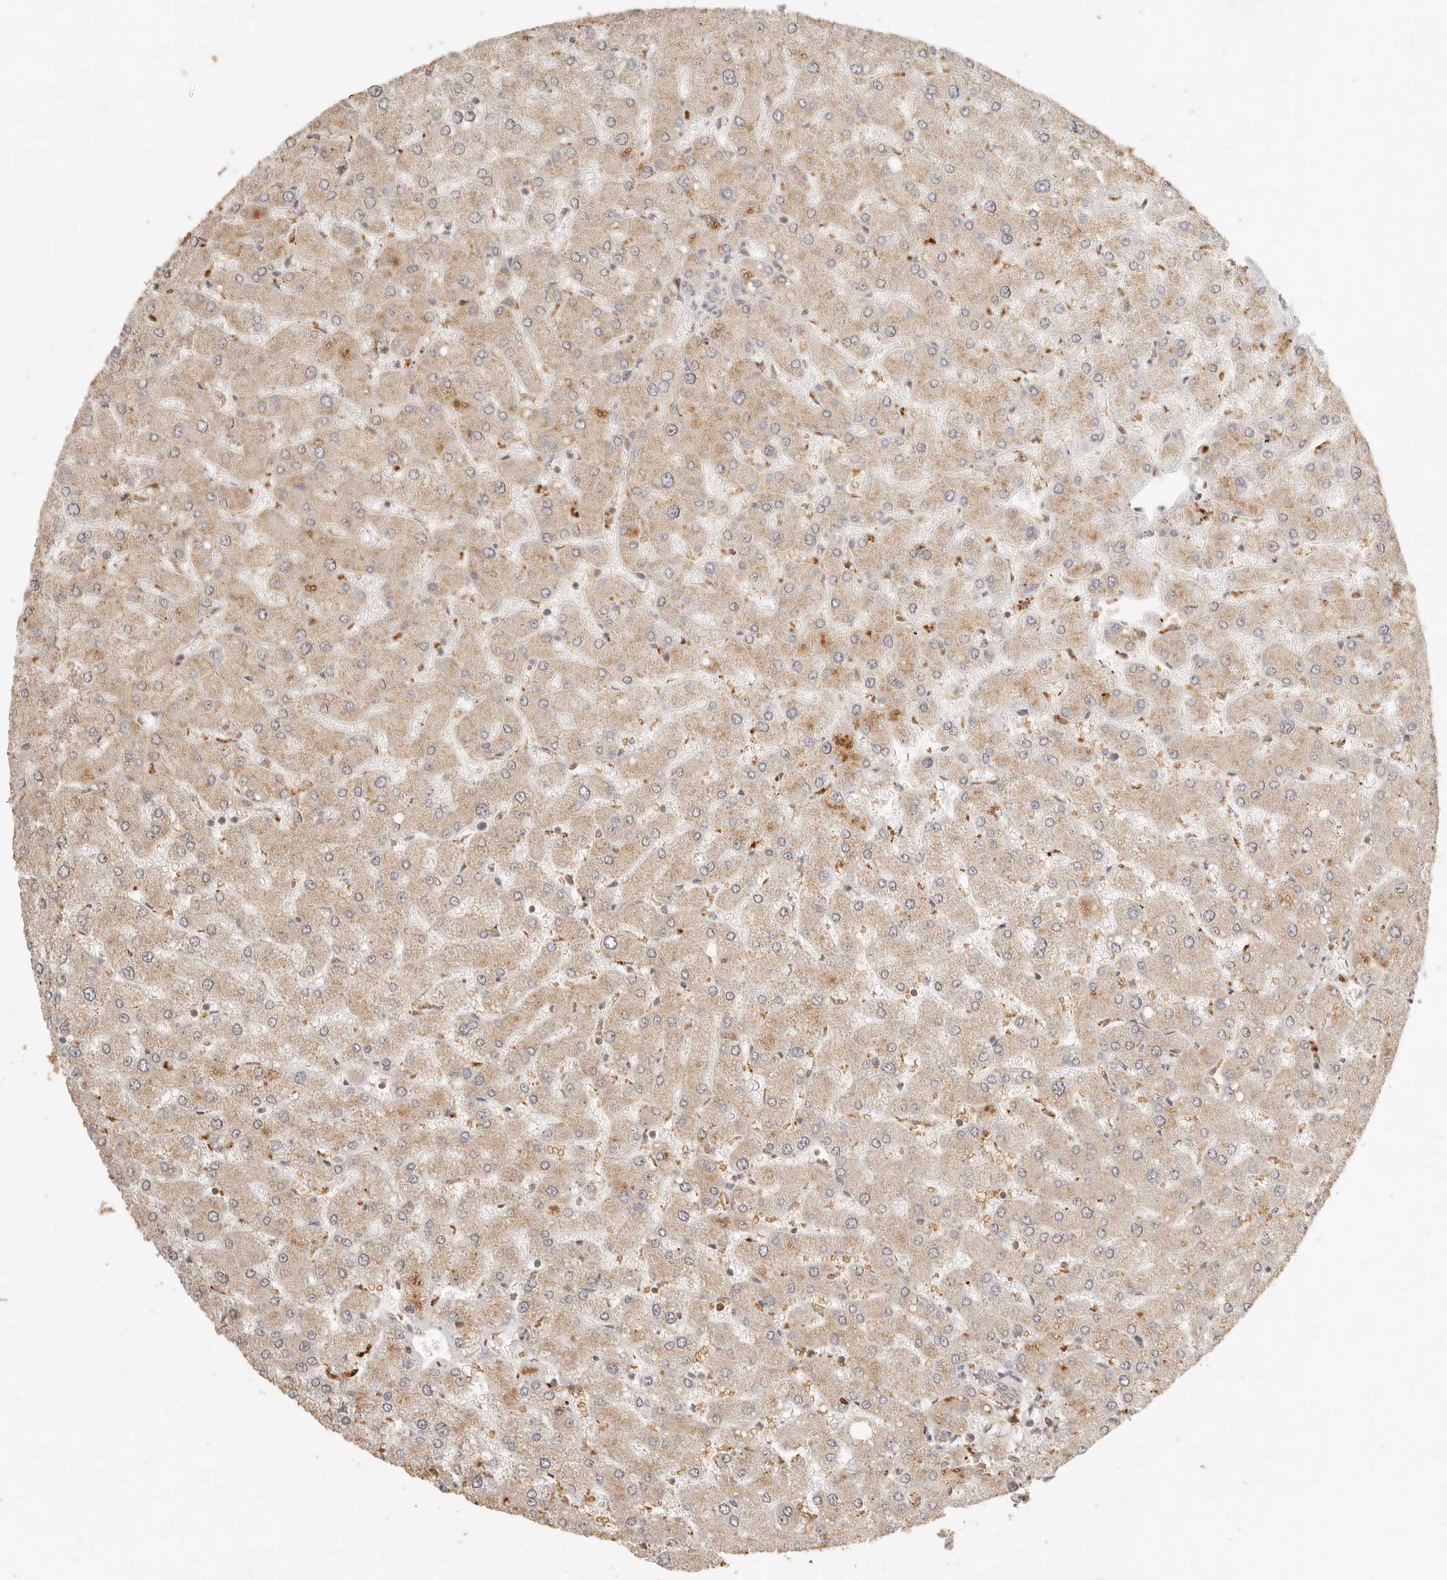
{"staining": {"intensity": "negative", "quantity": "none", "location": "none"}, "tissue": "liver", "cell_type": "Cholangiocytes", "image_type": "normal", "snomed": [{"axis": "morphology", "description": "Normal tissue, NOS"}, {"axis": "topography", "description": "Liver"}], "caption": "Immunohistochemical staining of normal human liver reveals no significant staining in cholangiocytes. (Stains: DAB immunohistochemistry (IHC) with hematoxylin counter stain, Microscopy: brightfield microscopy at high magnification).", "gene": "MRPL55", "patient": {"sex": "male", "age": 55}}